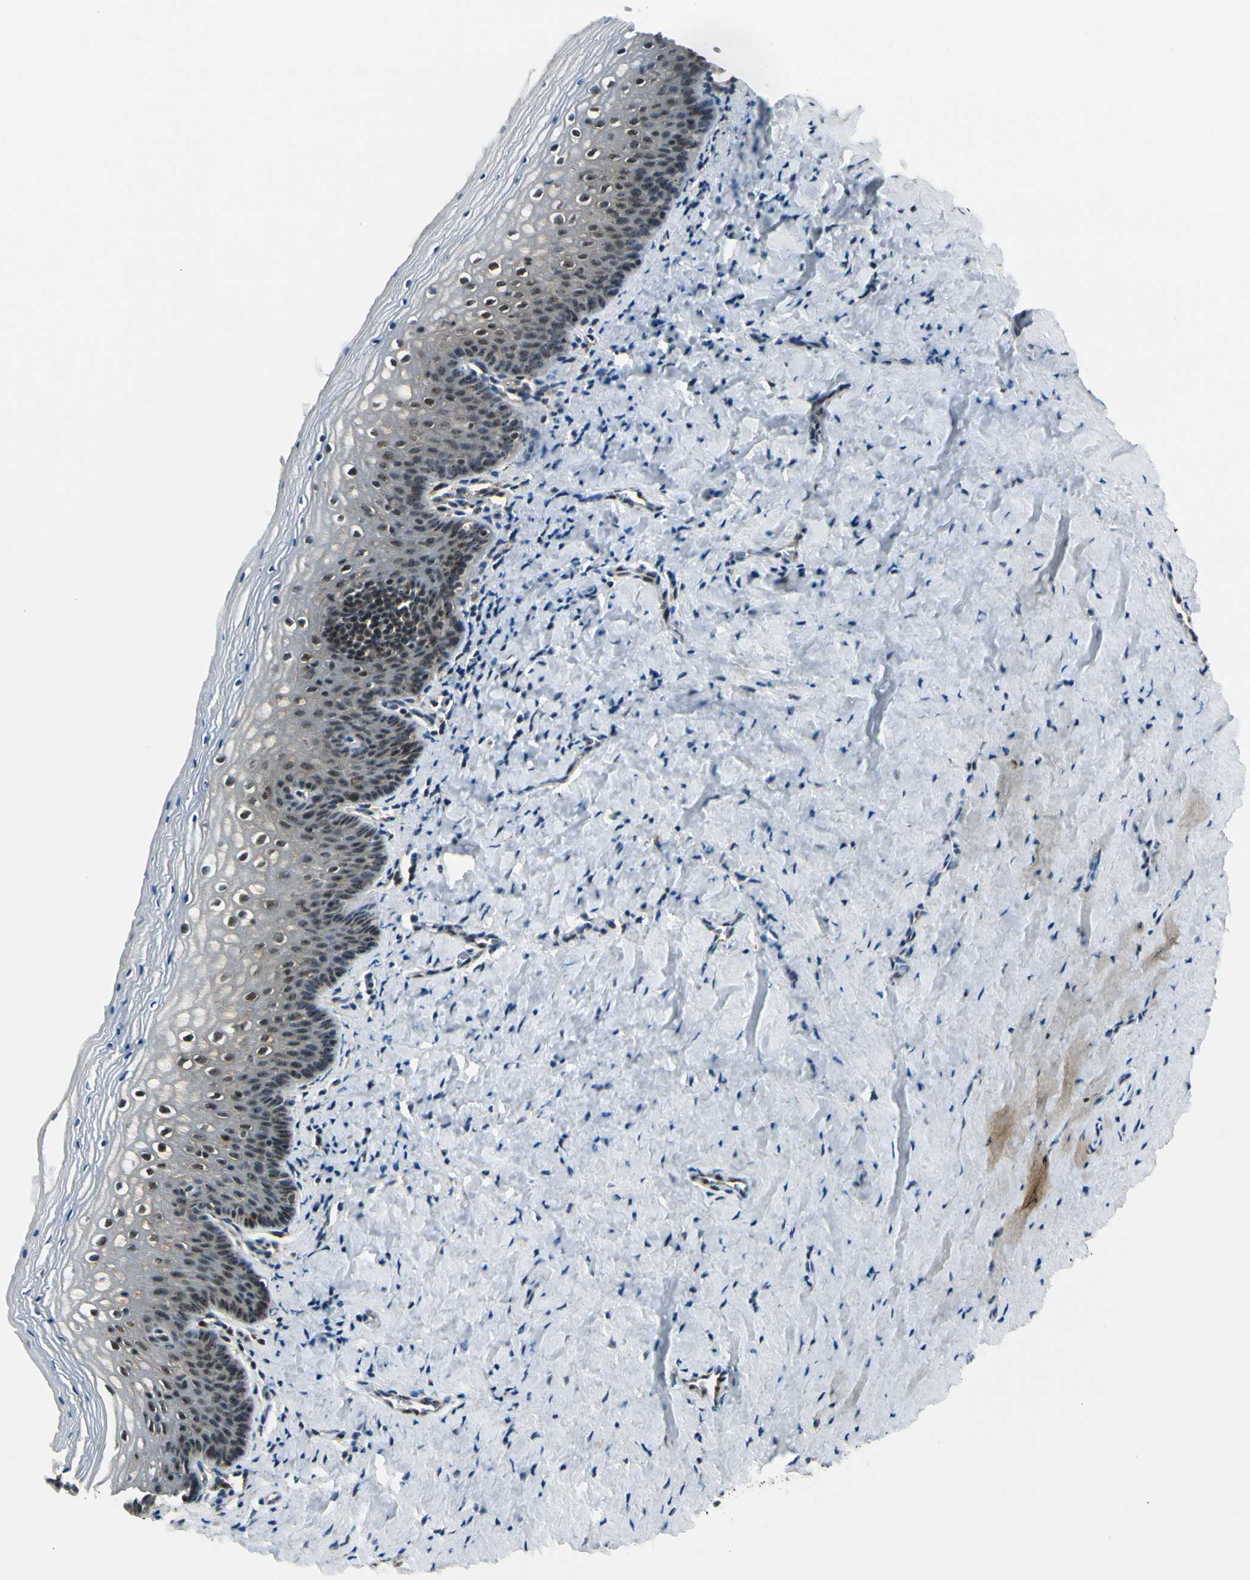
{"staining": {"intensity": "strong", "quantity": "25%-75%", "location": "nuclear"}, "tissue": "vagina", "cell_type": "Squamous epithelial cells", "image_type": "normal", "snomed": [{"axis": "morphology", "description": "Normal tissue, NOS"}, {"axis": "topography", "description": "Vagina"}], "caption": "An immunohistochemistry (IHC) photomicrograph of benign tissue is shown. Protein staining in brown shows strong nuclear positivity in vagina within squamous epithelial cells. (Stains: DAB in brown, nuclei in blue, Microscopy: brightfield microscopy at high magnification).", "gene": "DAXX", "patient": {"sex": "female", "age": 46}}